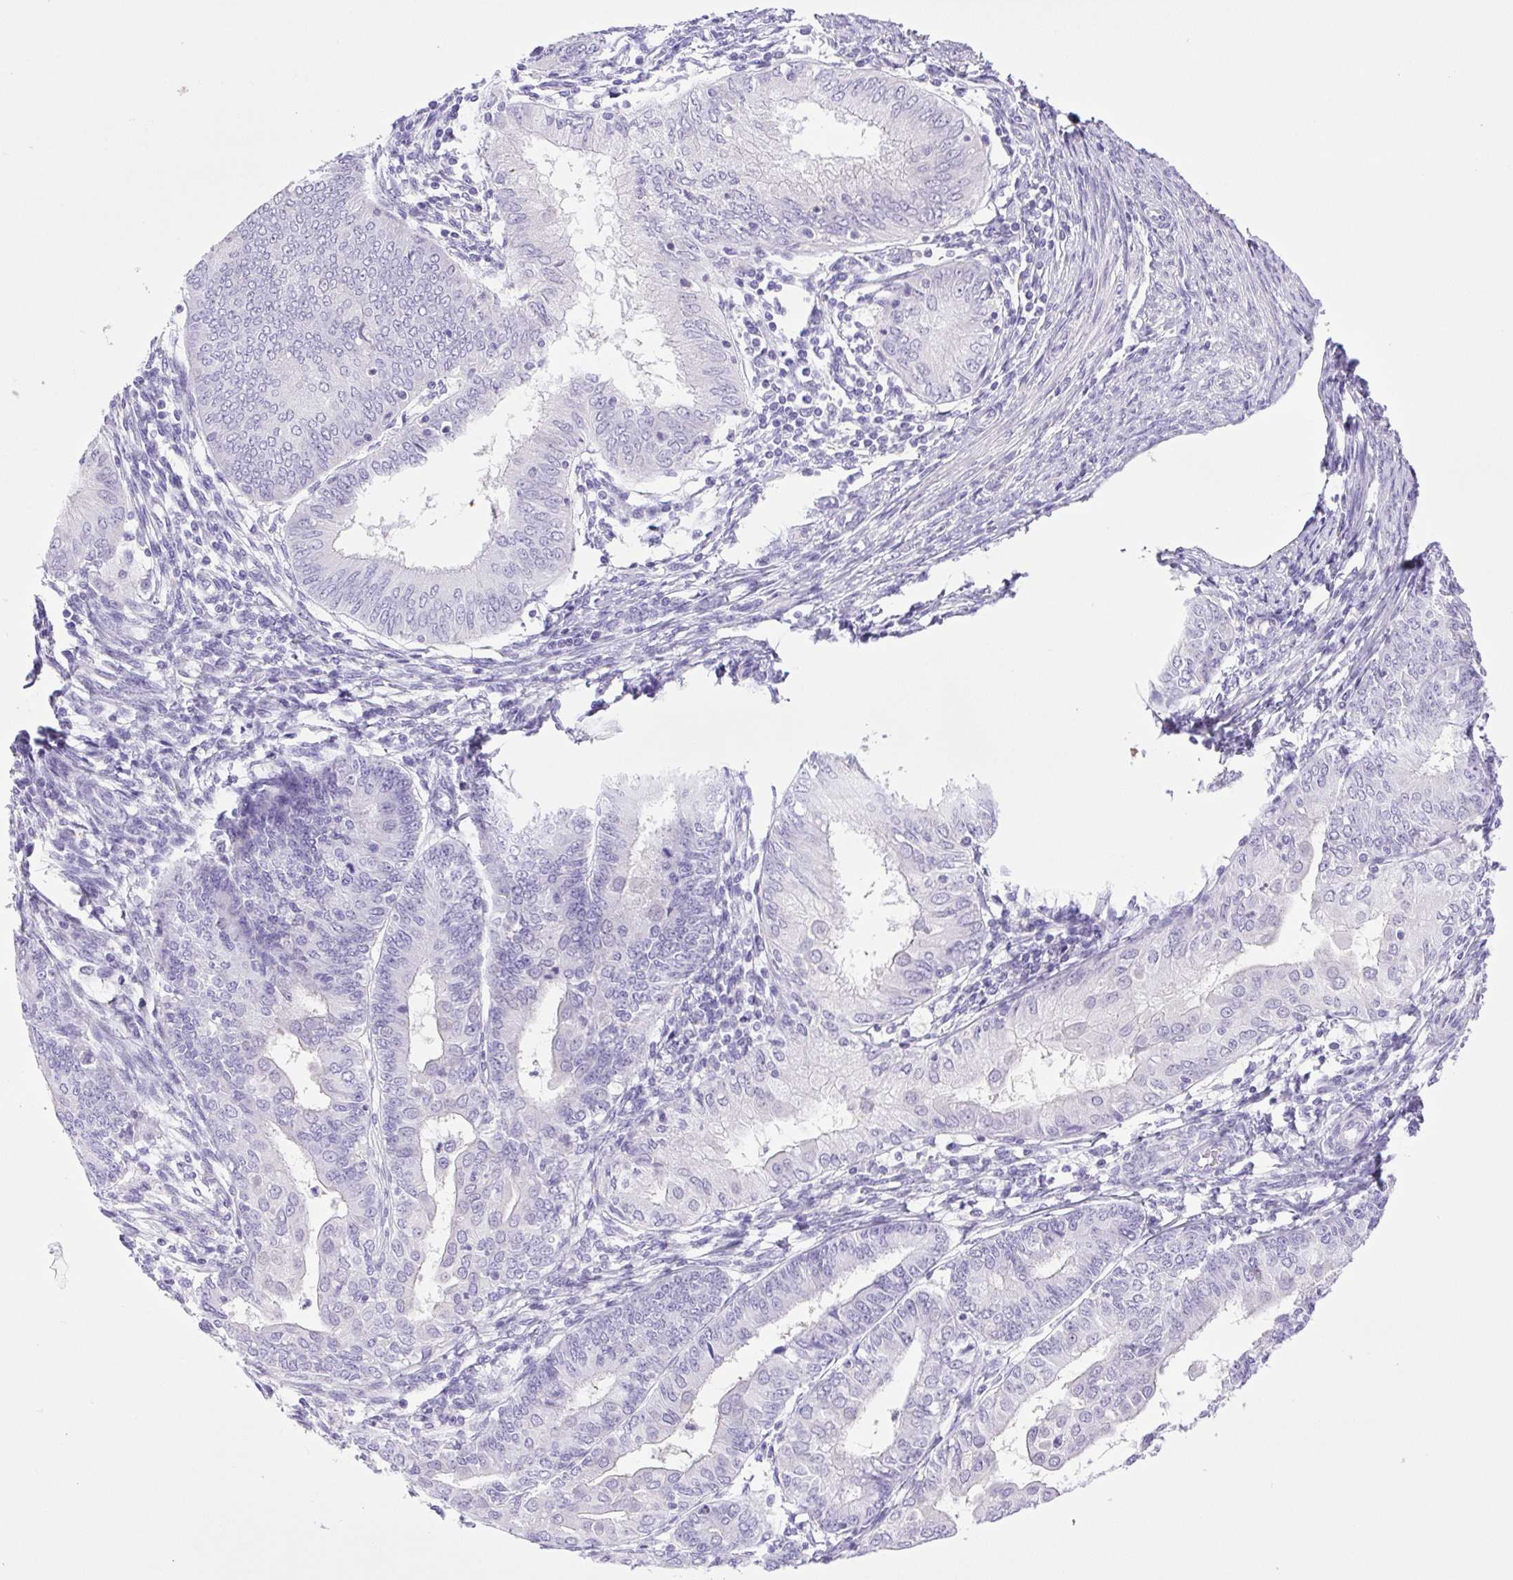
{"staining": {"intensity": "negative", "quantity": "none", "location": "none"}, "tissue": "endometrial cancer", "cell_type": "Tumor cells", "image_type": "cancer", "snomed": [{"axis": "morphology", "description": "Adenocarcinoma, NOS"}, {"axis": "topography", "description": "Endometrium"}], "caption": "Endometrial cancer was stained to show a protein in brown. There is no significant expression in tumor cells. (Immunohistochemistry (ihc), brightfield microscopy, high magnification).", "gene": "CDSN", "patient": {"sex": "female", "age": 68}}